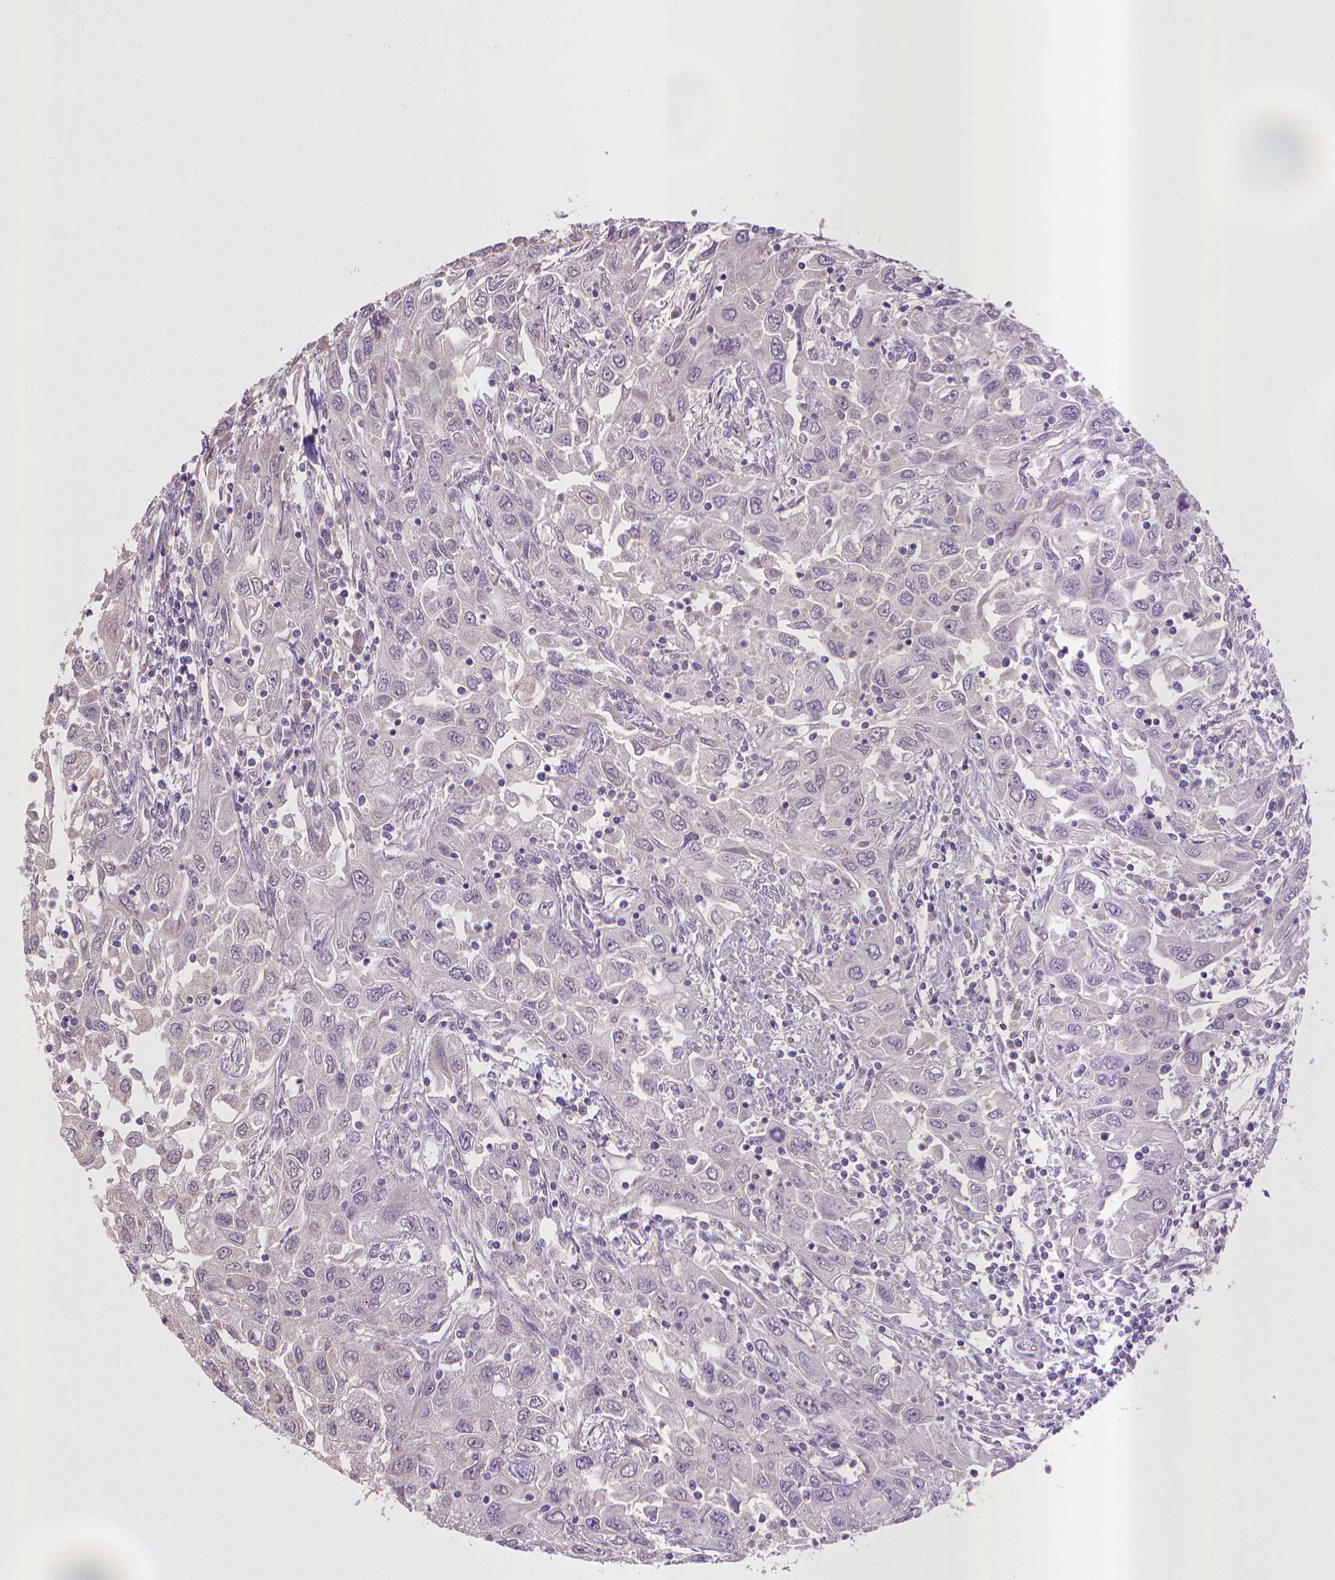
{"staining": {"intensity": "negative", "quantity": "none", "location": "none"}, "tissue": "urothelial cancer", "cell_type": "Tumor cells", "image_type": "cancer", "snomed": [{"axis": "morphology", "description": "Urothelial carcinoma, High grade"}, {"axis": "topography", "description": "Urinary bladder"}], "caption": "DAB immunohistochemical staining of high-grade urothelial carcinoma demonstrates no significant positivity in tumor cells. The staining is performed using DAB (3,3'-diaminobenzidine) brown chromogen with nuclei counter-stained in using hematoxylin.", "gene": "CPM", "patient": {"sex": "male", "age": 76}}